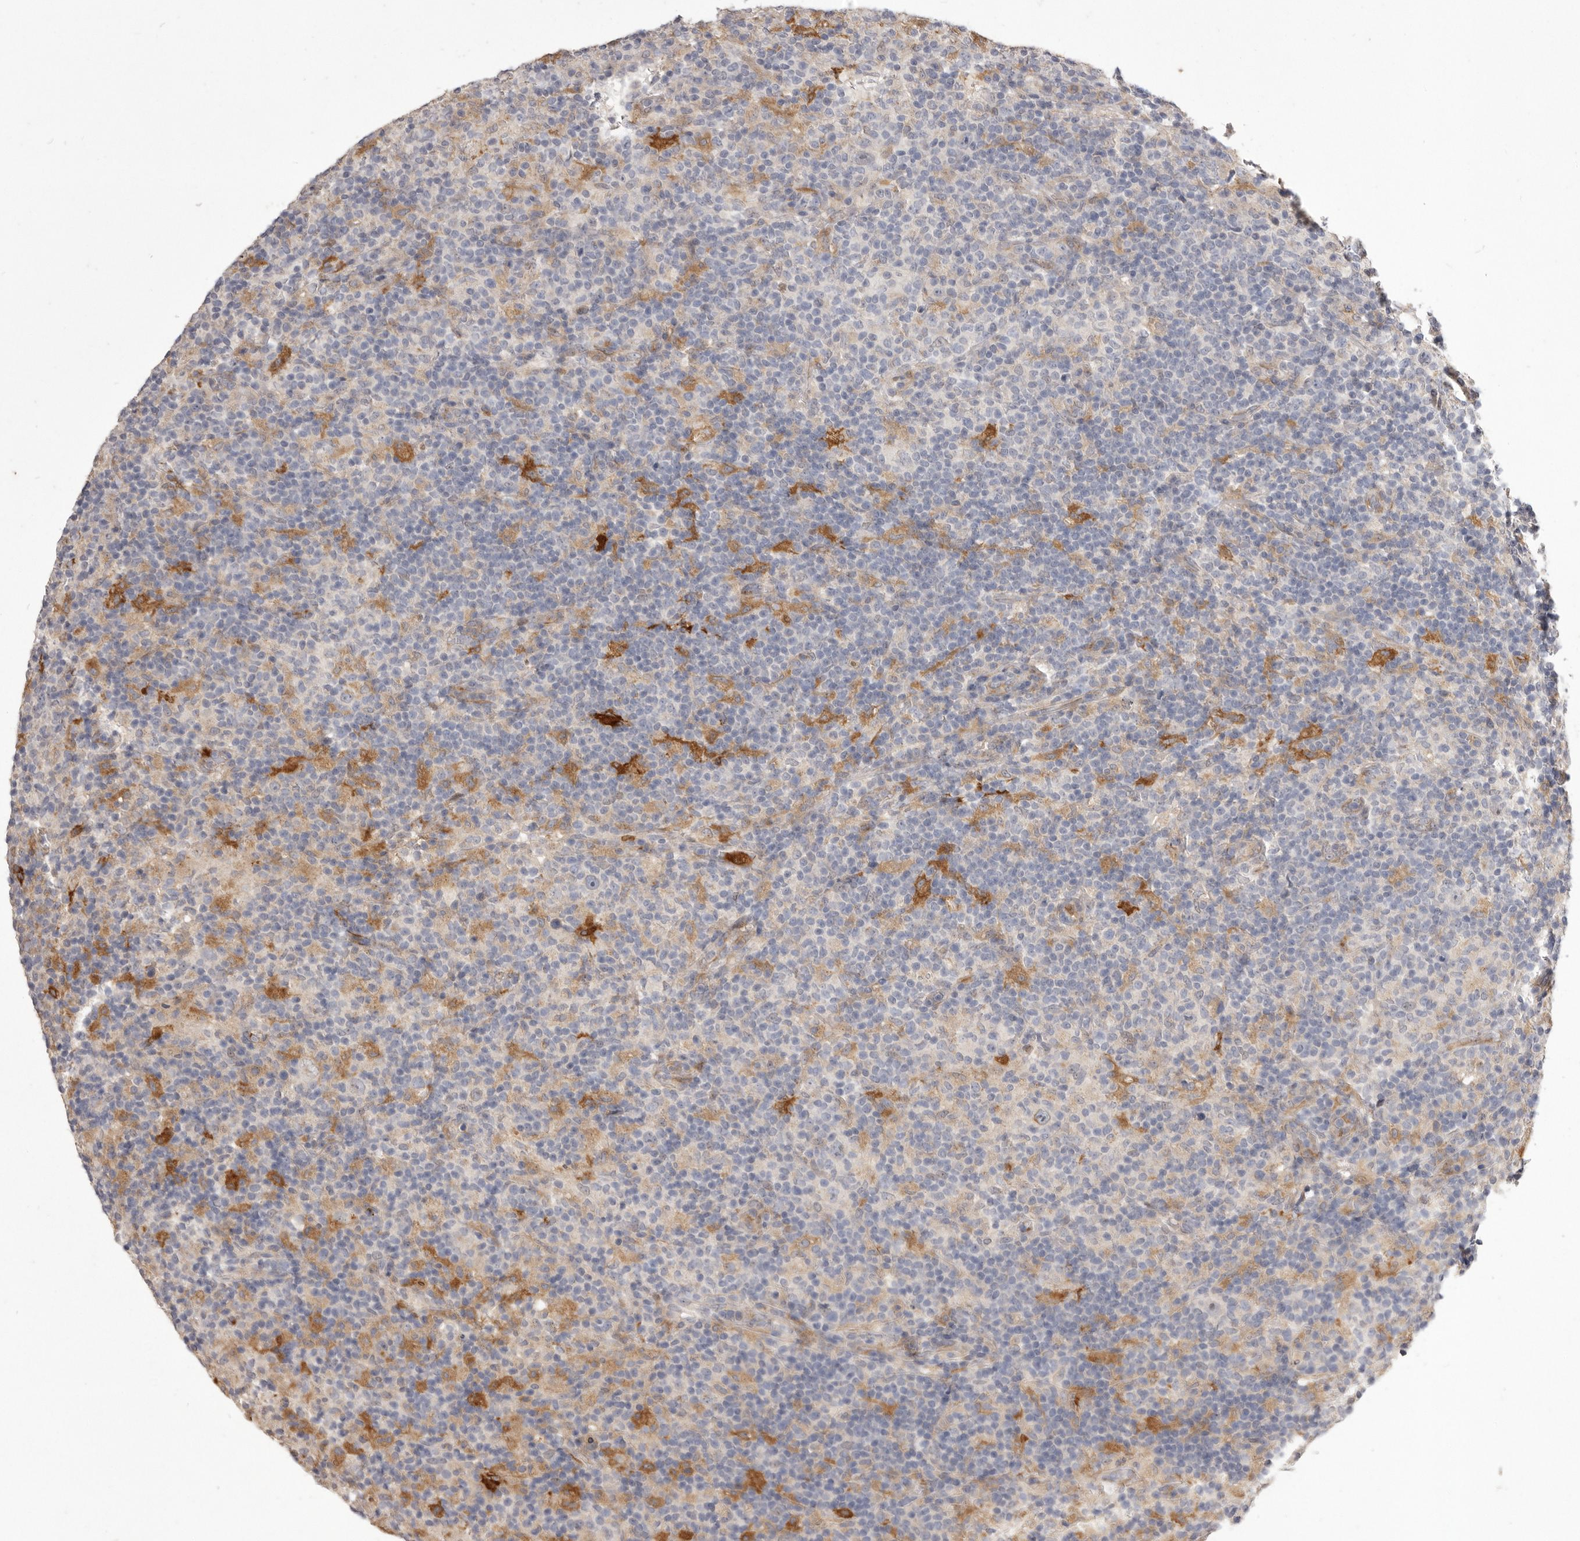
{"staining": {"intensity": "negative", "quantity": "none", "location": "none"}, "tissue": "lymphoma", "cell_type": "Tumor cells", "image_type": "cancer", "snomed": [{"axis": "morphology", "description": "Hodgkin's disease, NOS"}, {"axis": "topography", "description": "Lymph node"}], "caption": "This is an immunohistochemistry photomicrograph of lymphoma. There is no positivity in tumor cells.", "gene": "VPS45", "patient": {"sex": "male", "age": 70}}